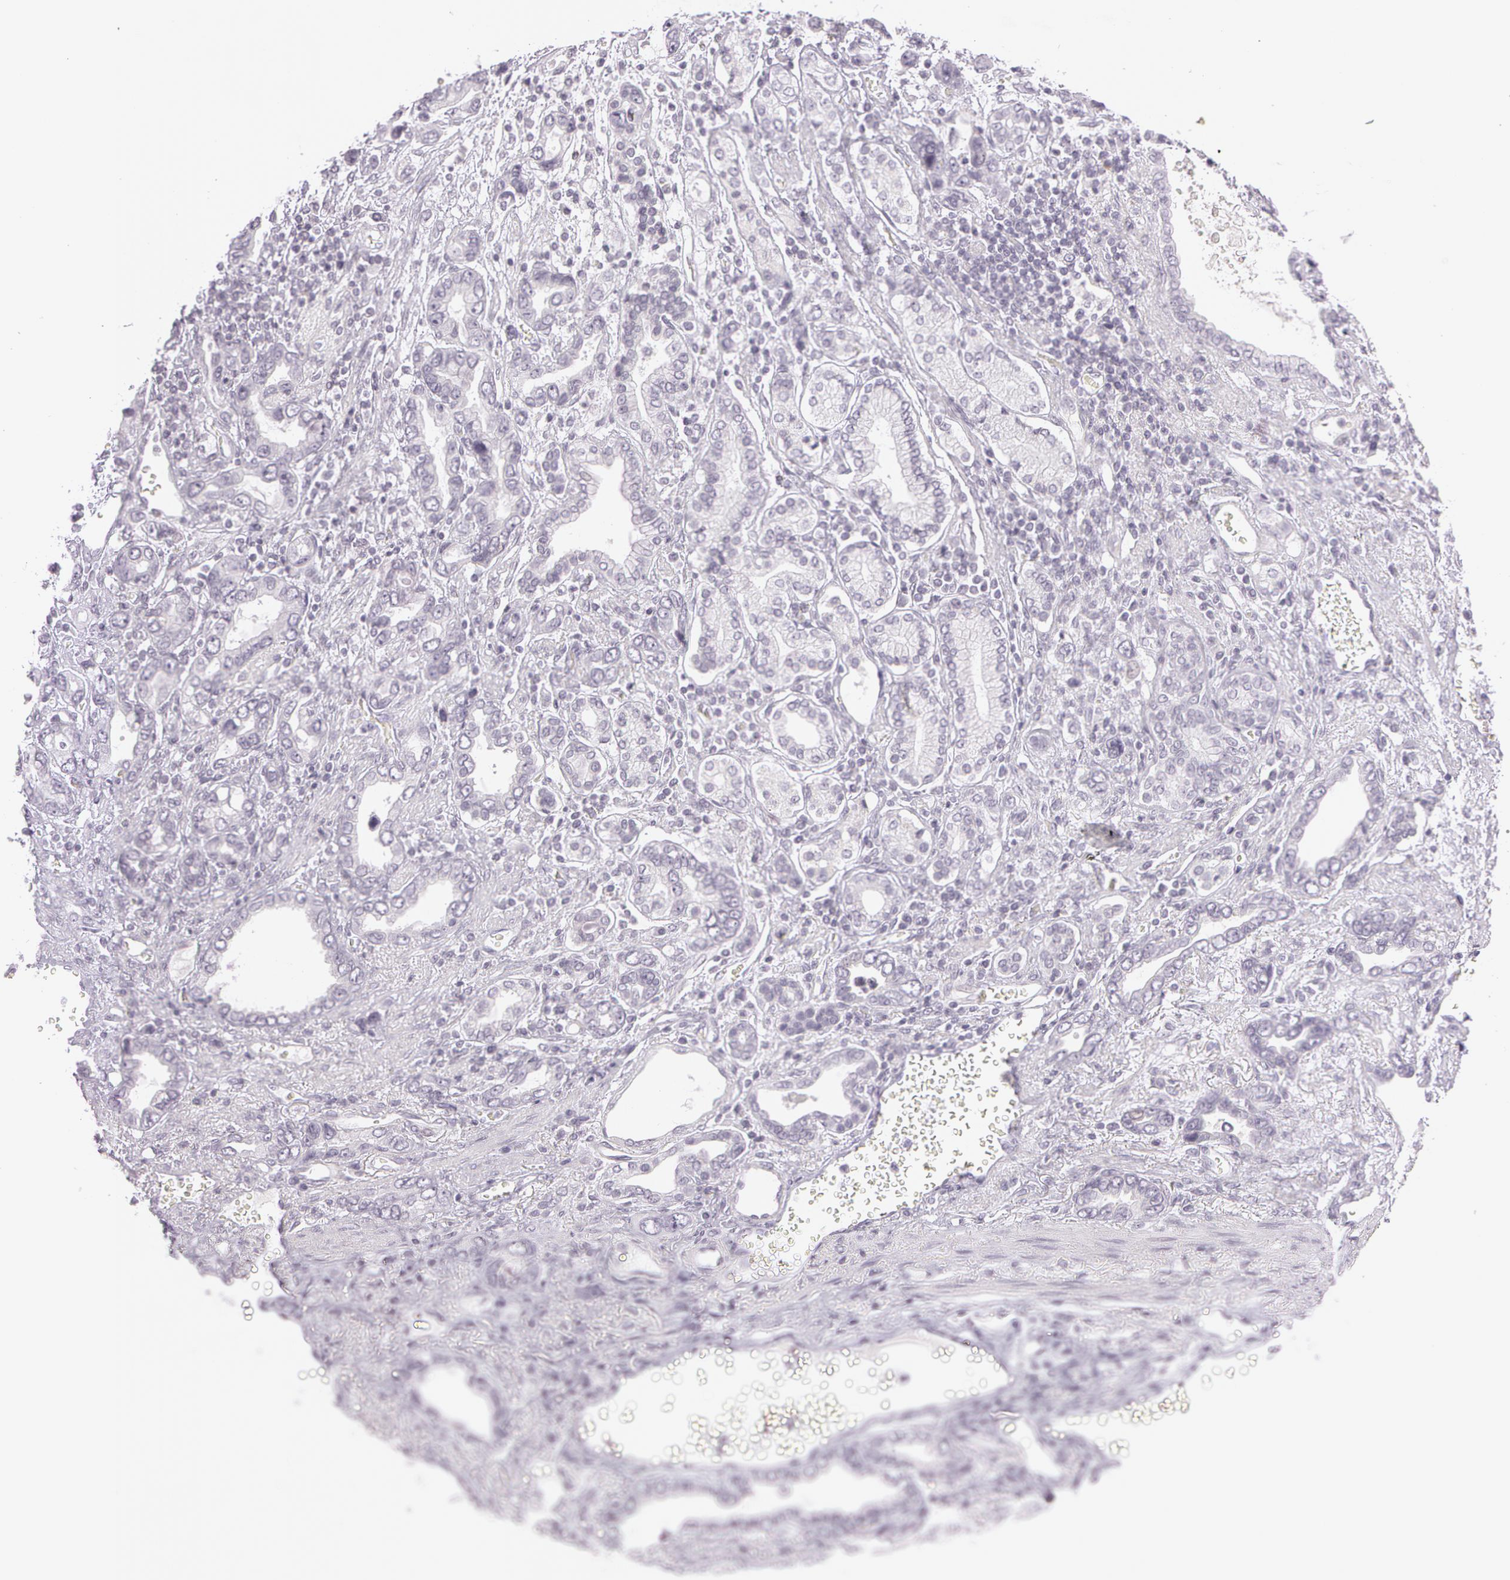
{"staining": {"intensity": "negative", "quantity": "none", "location": "none"}, "tissue": "stomach cancer", "cell_type": "Tumor cells", "image_type": "cancer", "snomed": [{"axis": "morphology", "description": "Adenocarcinoma, NOS"}, {"axis": "topography", "description": "Stomach"}], "caption": "There is no significant staining in tumor cells of stomach cancer (adenocarcinoma).", "gene": "OTC", "patient": {"sex": "male", "age": 78}}